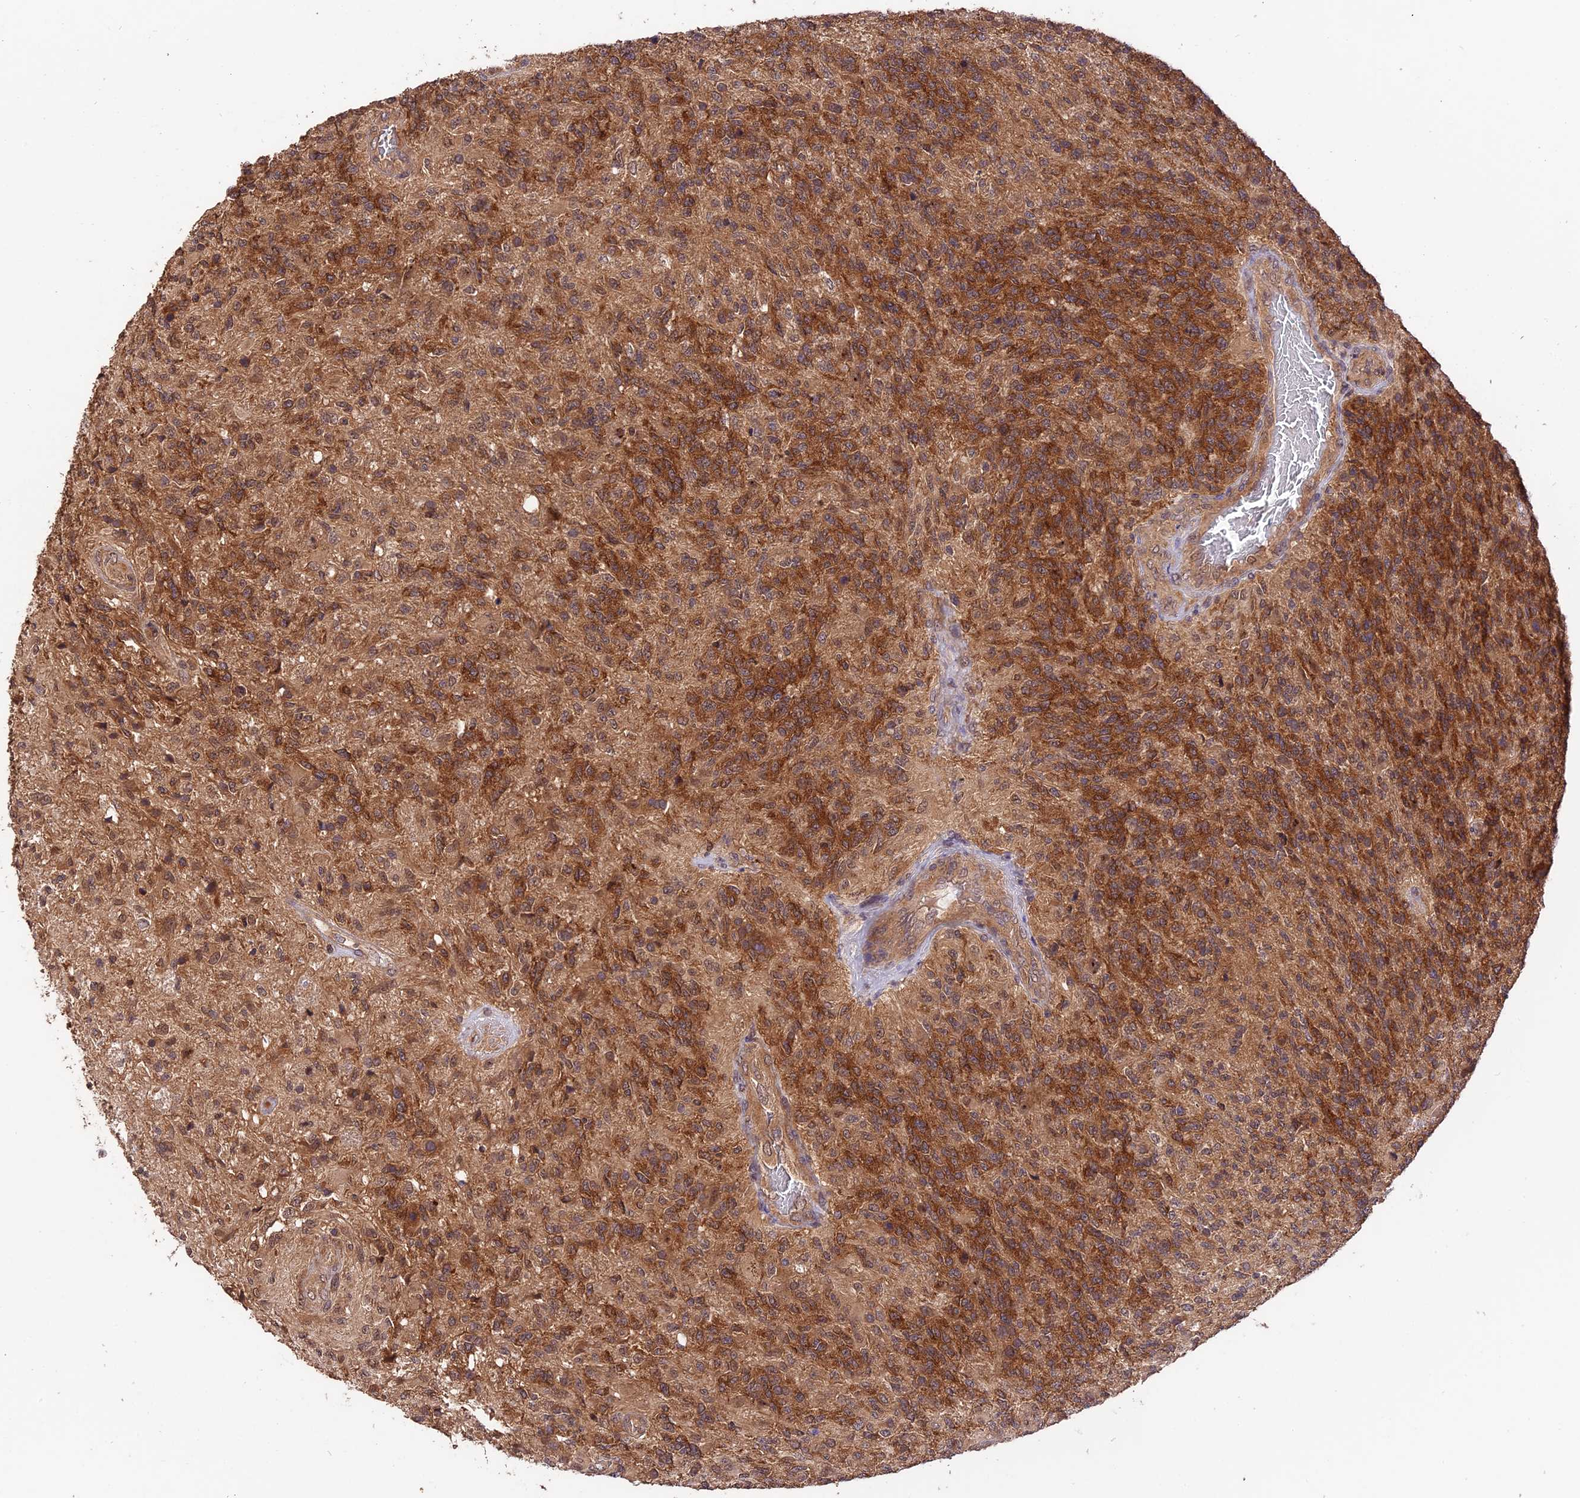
{"staining": {"intensity": "strong", "quantity": "25%-75%", "location": "cytoplasmic/membranous"}, "tissue": "glioma", "cell_type": "Tumor cells", "image_type": "cancer", "snomed": [{"axis": "morphology", "description": "Glioma, malignant, High grade"}, {"axis": "topography", "description": "Brain"}], "caption": "A micrograph showing strong cytoplasmic/membranous staining in approximately 25%-75% of tumor cells in high-grade glioma (malignant), as visualized by brown immunohistochemical staining.", "gene": "TRMT1", "patient": {"sex": "male", "age": 56}}